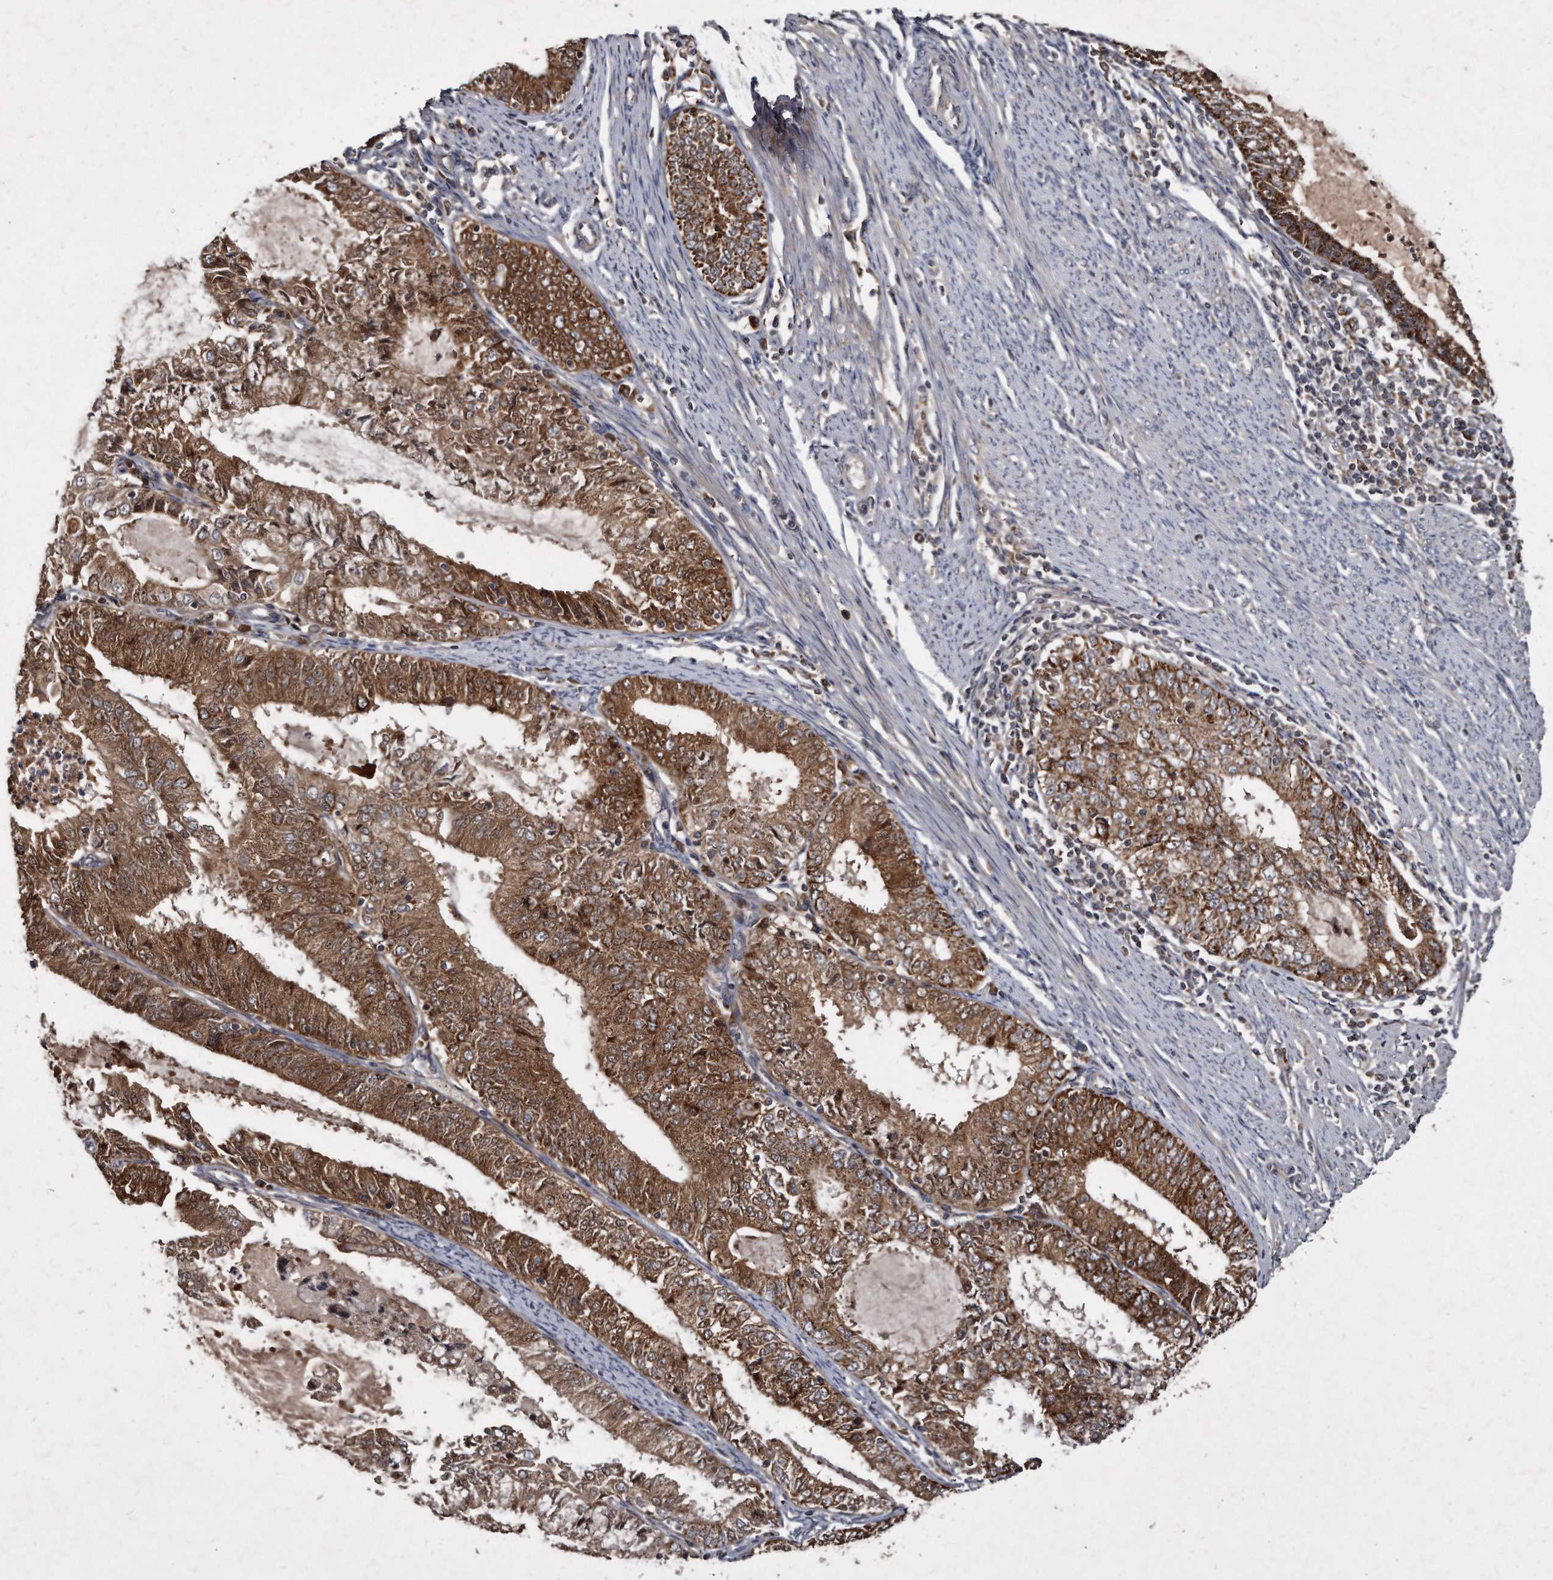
{"staining": {"intensity": "strong", "quantity": ">75%", "location": "cytoplasmic/membranous"}, "tissue": "endometrial cancer", "cell_type": "Tumor cells", "image_type": "cancer", "snomed": [{"axis": "morphology", "description": "Adenocarcinoma, NOS"}, {"axis": "topography", "description": "Endometrium"}], "caption": "IHC of endometrial adenocarcinoma demonstrates high levels of strong cytoplasmic/membranous expression in approximately >75% of tumor cells.", "gene": "FAM136A", "patient": {"sex": "female", "age": 57}}